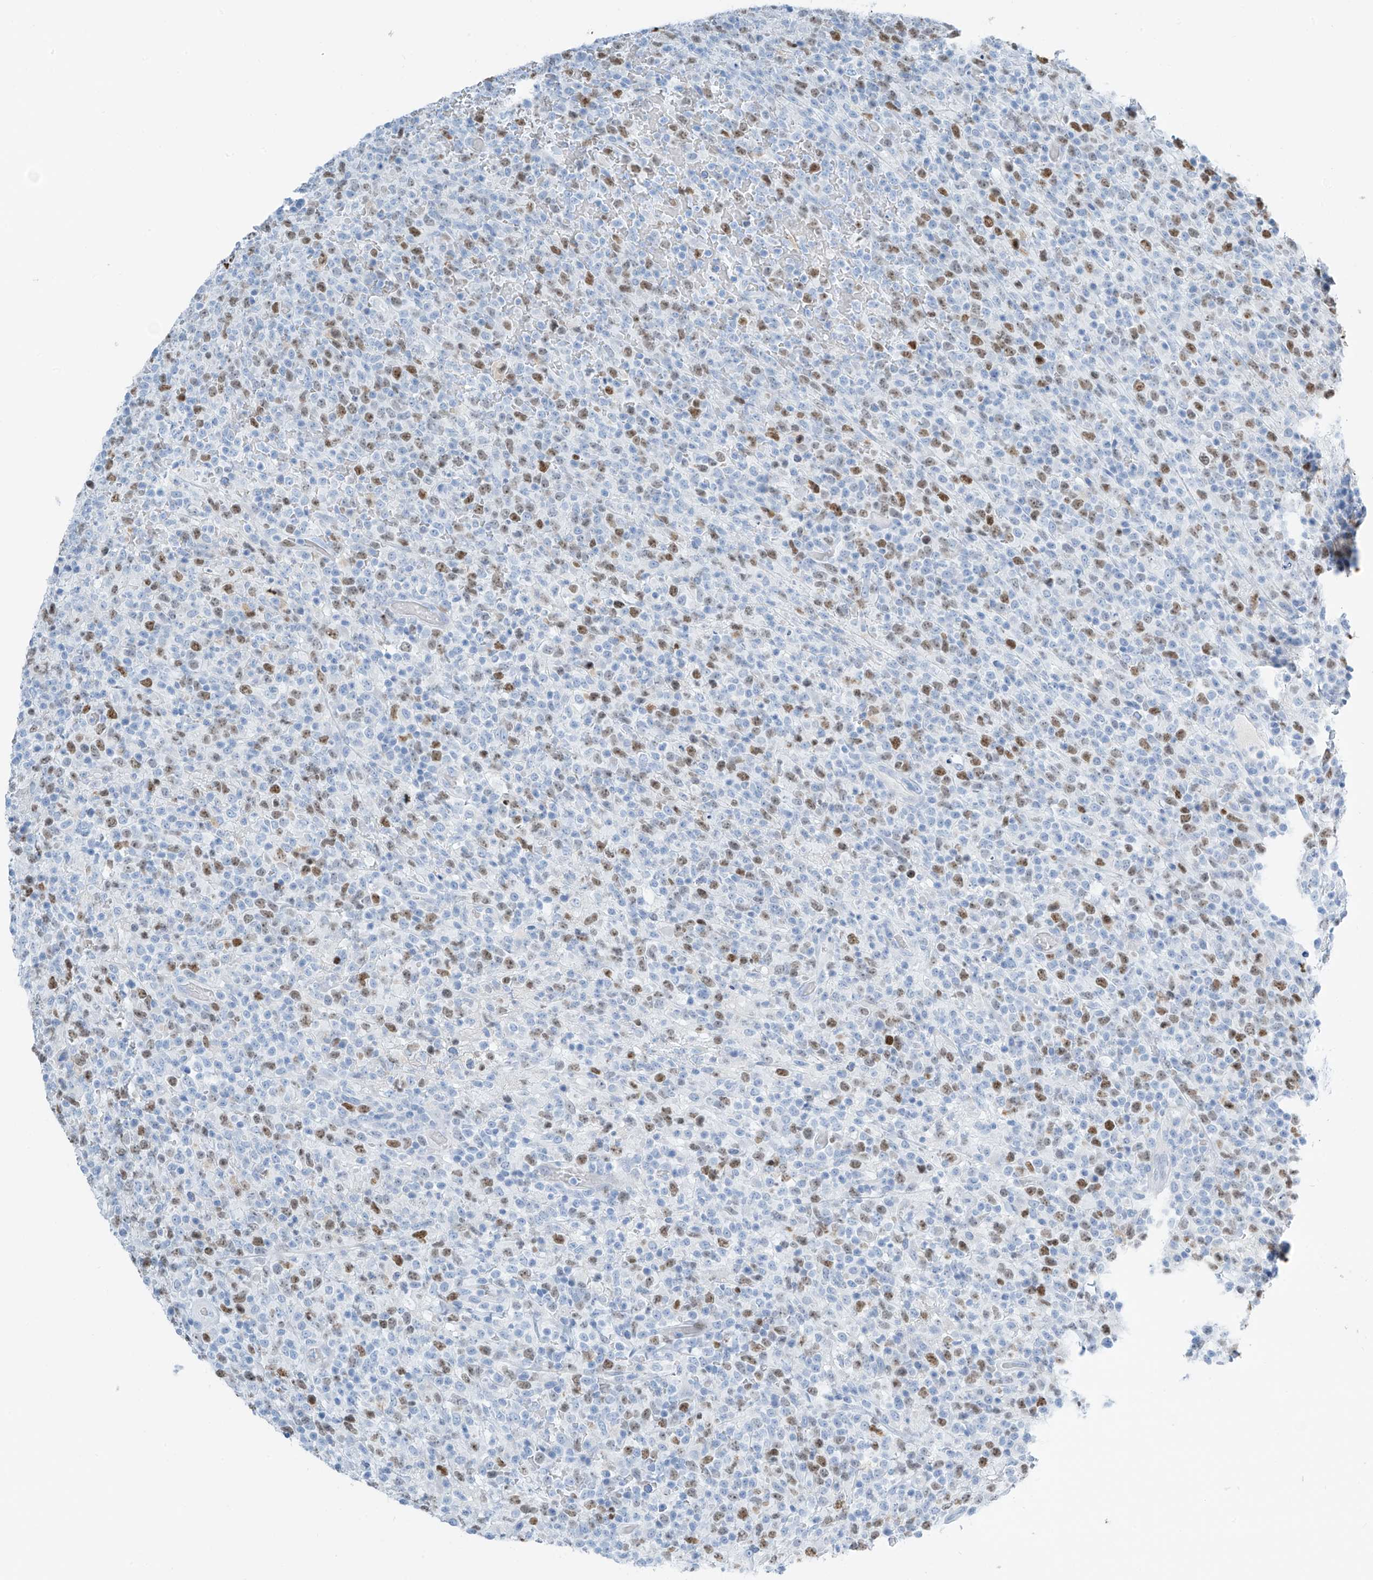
{"staining": {"intensity": "moderate", "quantity": "25%-75%", "location": "nuclear"}, "tissue": "lymphoma", "cell_type": "Tumor cells", "image_type": "cancer", "snomed": [{"axis": "morphology", "description": "Malignant lymphoma, non-Hodgkin's type, High grade"}, {"axis": "topography", "description": "Colon"}], "caption": "Brown immunohistochemical staining in human malignant lymphoma, non-Hodgkin's type (high-grade) reveals moderate nuclear positivity in approximately 25%-75% of tumor cells.", "gene": "SGO2", "patient": {"sex": "female", "age": 53}}